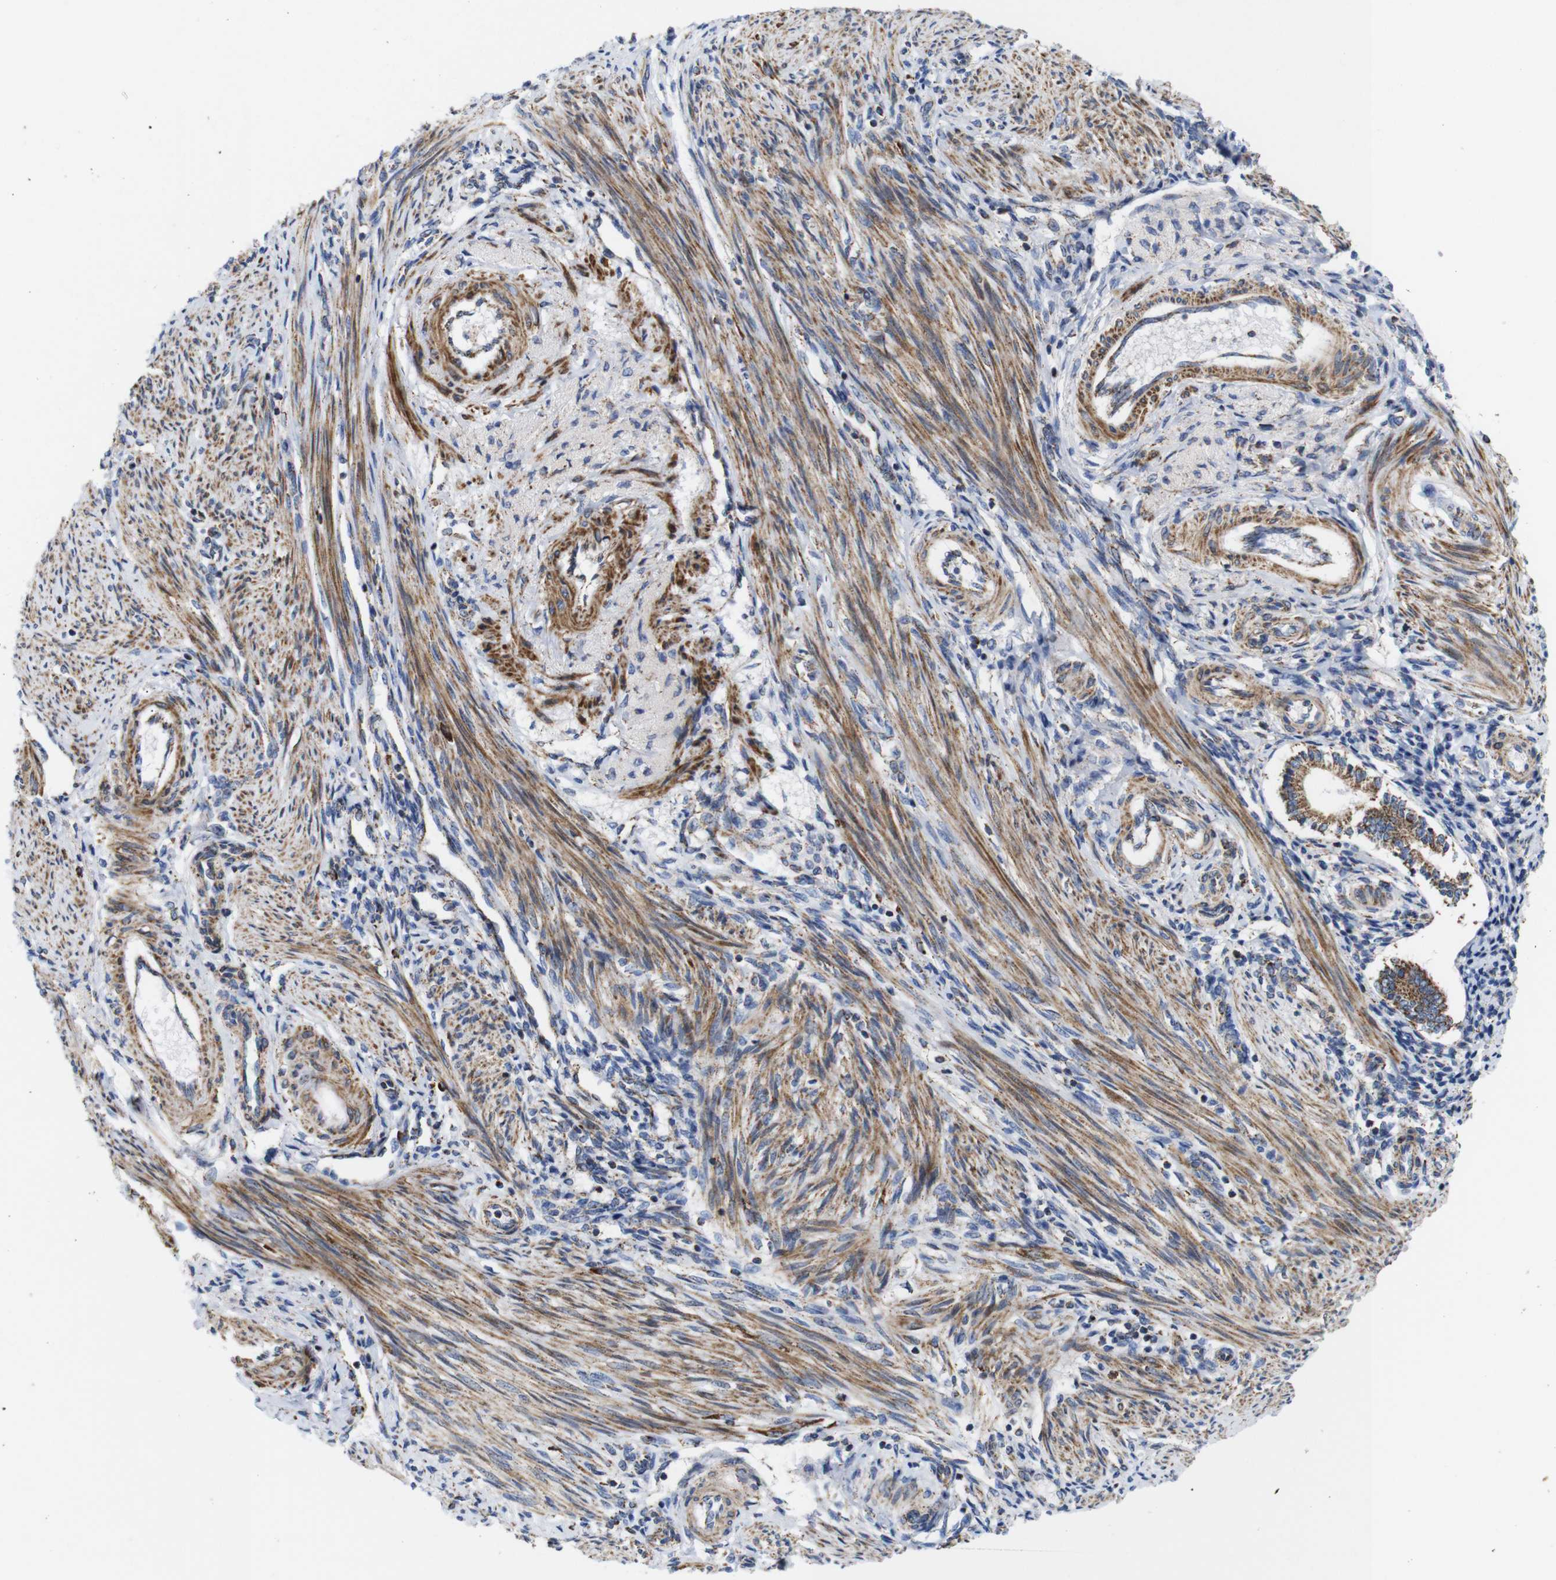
{"staining": {"intensity": "moderate", "quantity": "<25%", "location": "cytoplasmic/membranous"}, "tissue": "endometrium", "cell_type": "Cells in endometrial stroma", "image_type": "normal", "snomed": [{"axis": "morphology", "description": "Normal tissue, NOS"}, {"axis": "topography", "description": "Endometrium"}], "caption": "Normal endometrium exhibits moderate cytoplasmic/membranous staining in approximately <25% of cells in endometrial stroma.", "gene": "FAM171B", "patient": {"sex": "female", "age": 42}}